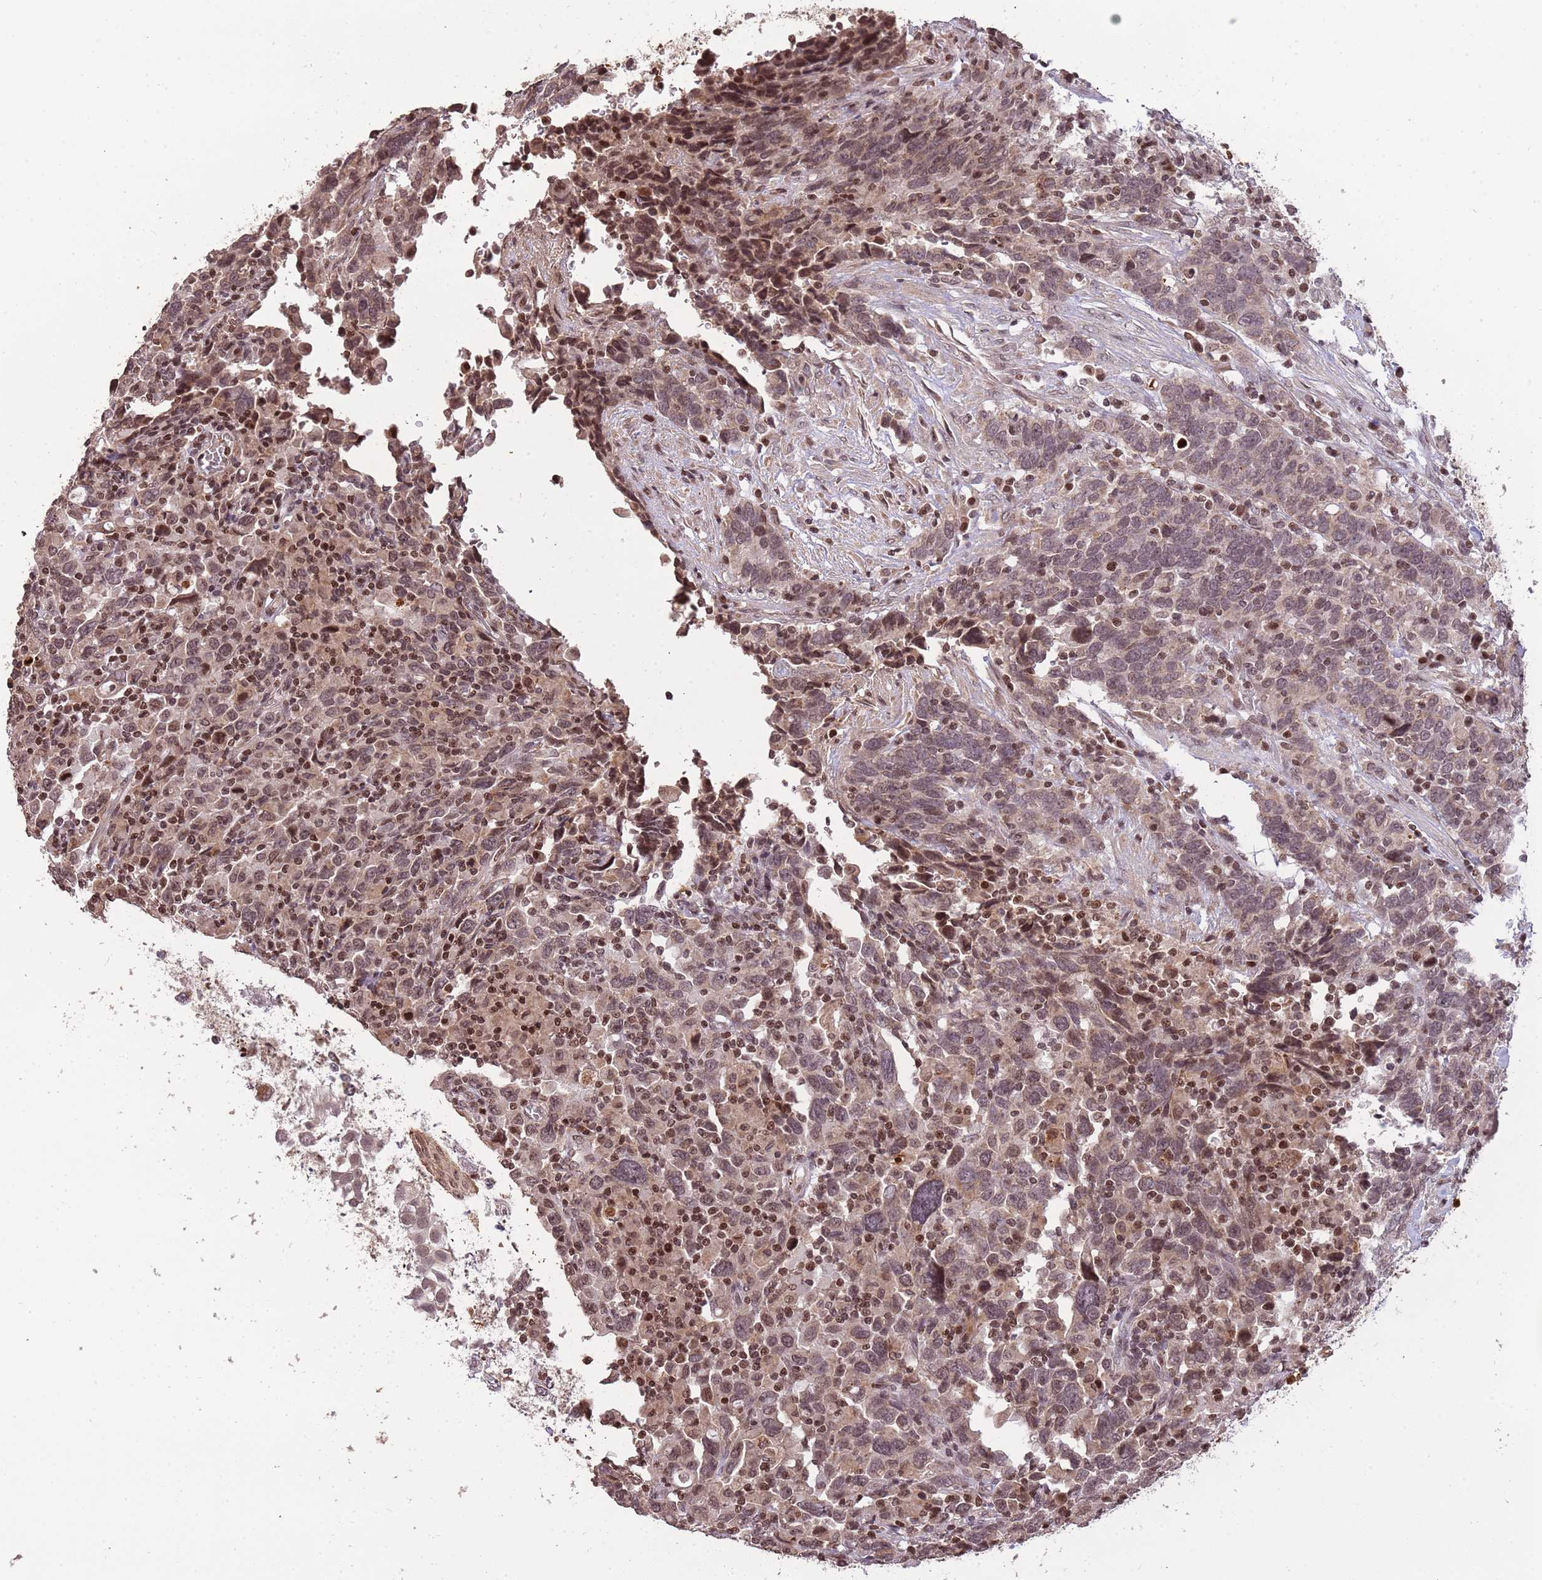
{"staining": {"intensity": "weak", "quantity": ">75%", "location": "nuclear"}, "tissue": "urothelial cancer", "cell_type": "Tumor cells", "image_type": "cancer", "snomed": [{"axis": "morphology", "description": "Urothelial carcinoma, High grade"}, {"axis": "topography", "description": "Urinary bladder"}], "caption": "The photomicrograph demonstrates immunohistochemical staining of high-grade urothelial carcinoma. There is weak nuclear expression is present in approximately >75% of tumor cells.", "gene": "SAMSN1", "patient": {"sex": "male", "age": 61}}